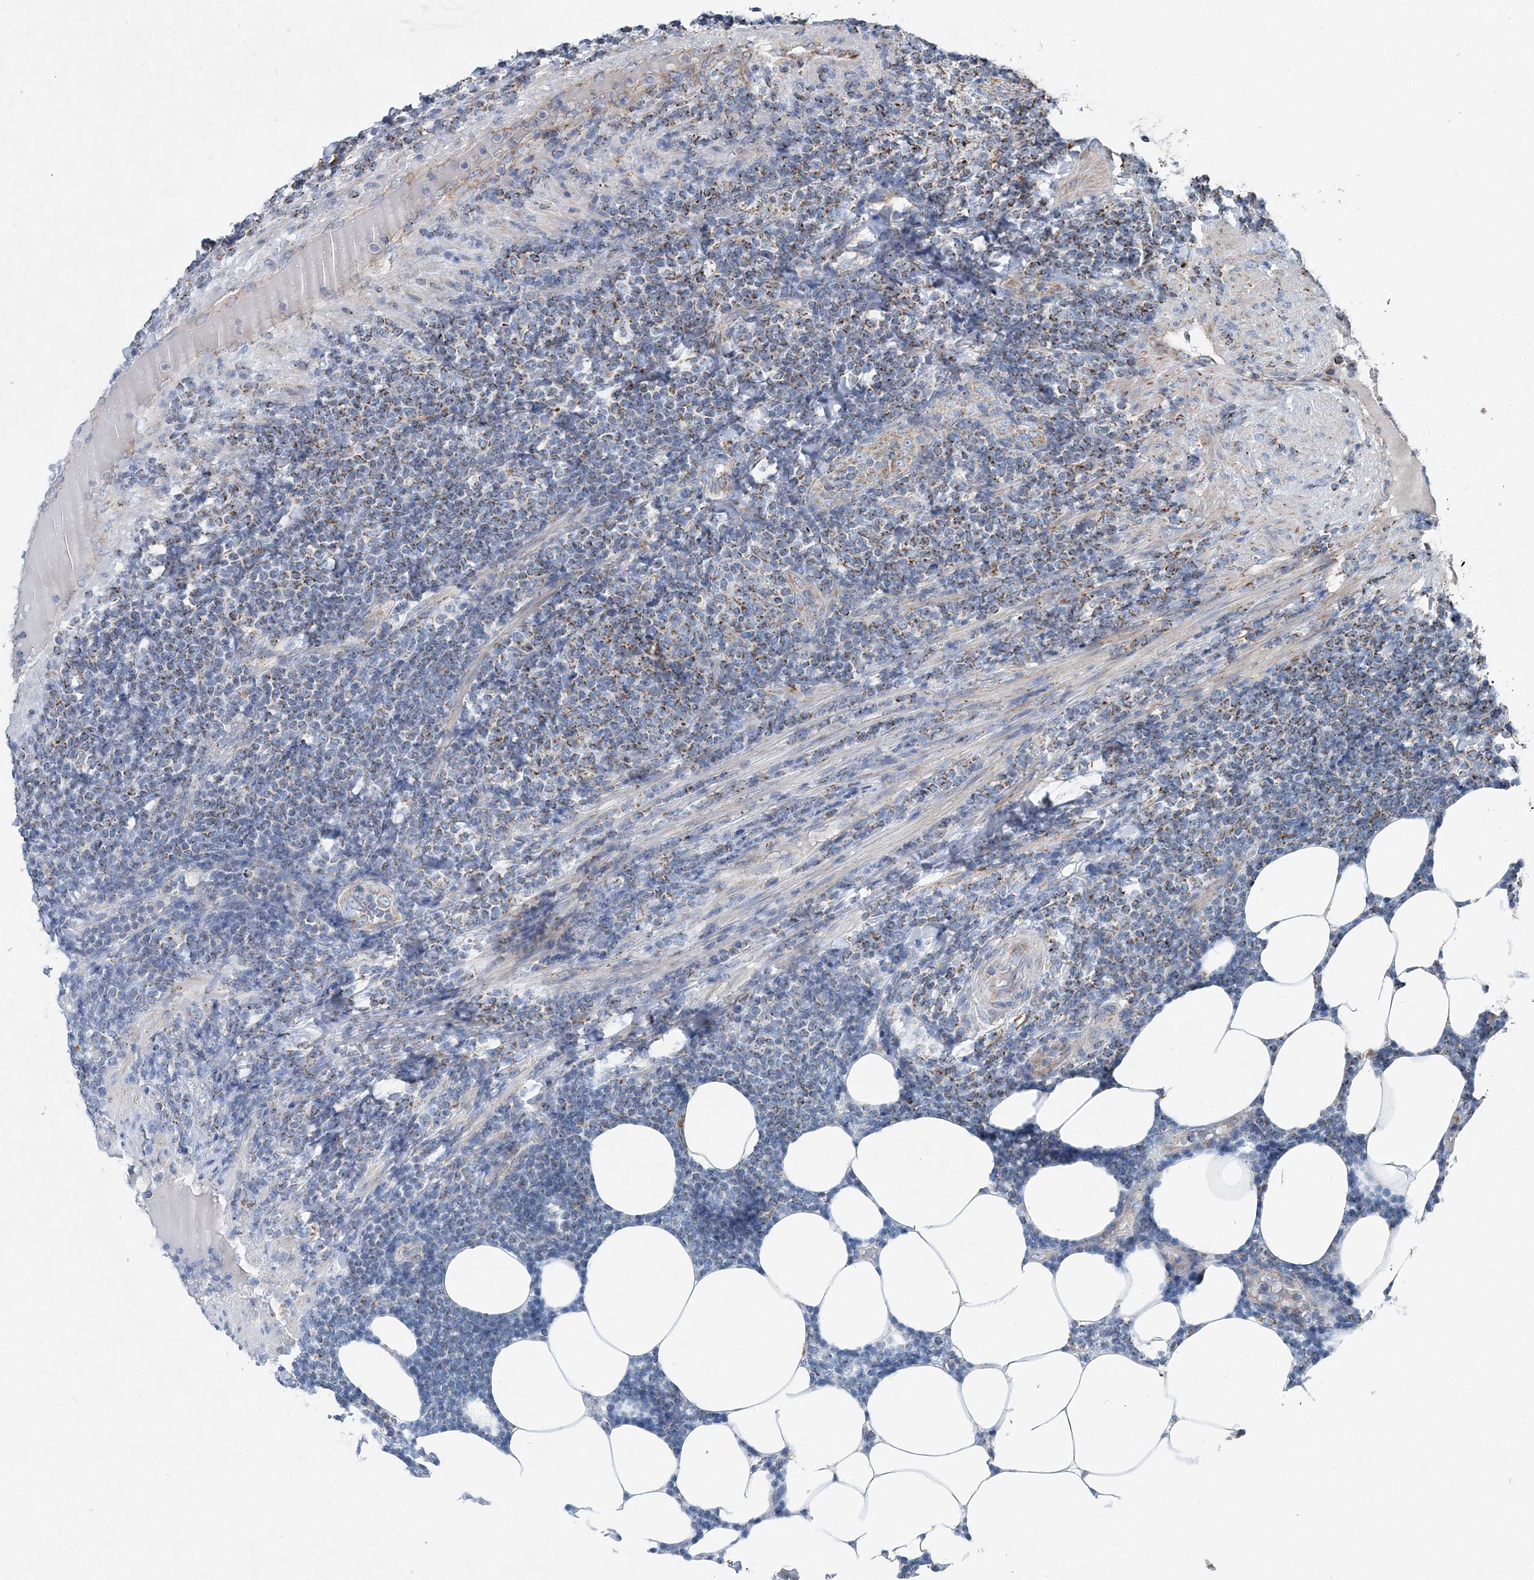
{"staining": {"intensity": "moderate", "quantity": "25%-75%", "location": "cytoplasmic/membranous"}, "tissue": "lymphoma", "cell_type": "Tumor cells", "image_type": "cancer", "snomed": [{"axis": "morphology", "description": "Malignant lymphoma, non-Hodgkin's type, Low grade"}, {"axis": "topography", "description": "Lymph node"}], "caption": "Immunohistochemistry (IHC) of low-grade malignant lymphoma, non-Hodgkin's type exhibits medium levels of moderate cytoplasmic/membranous expression in approximately 25%-75% of tumor cells.", "gene": "SPAG16", "patient": {"sex": "male", "age": 66}}